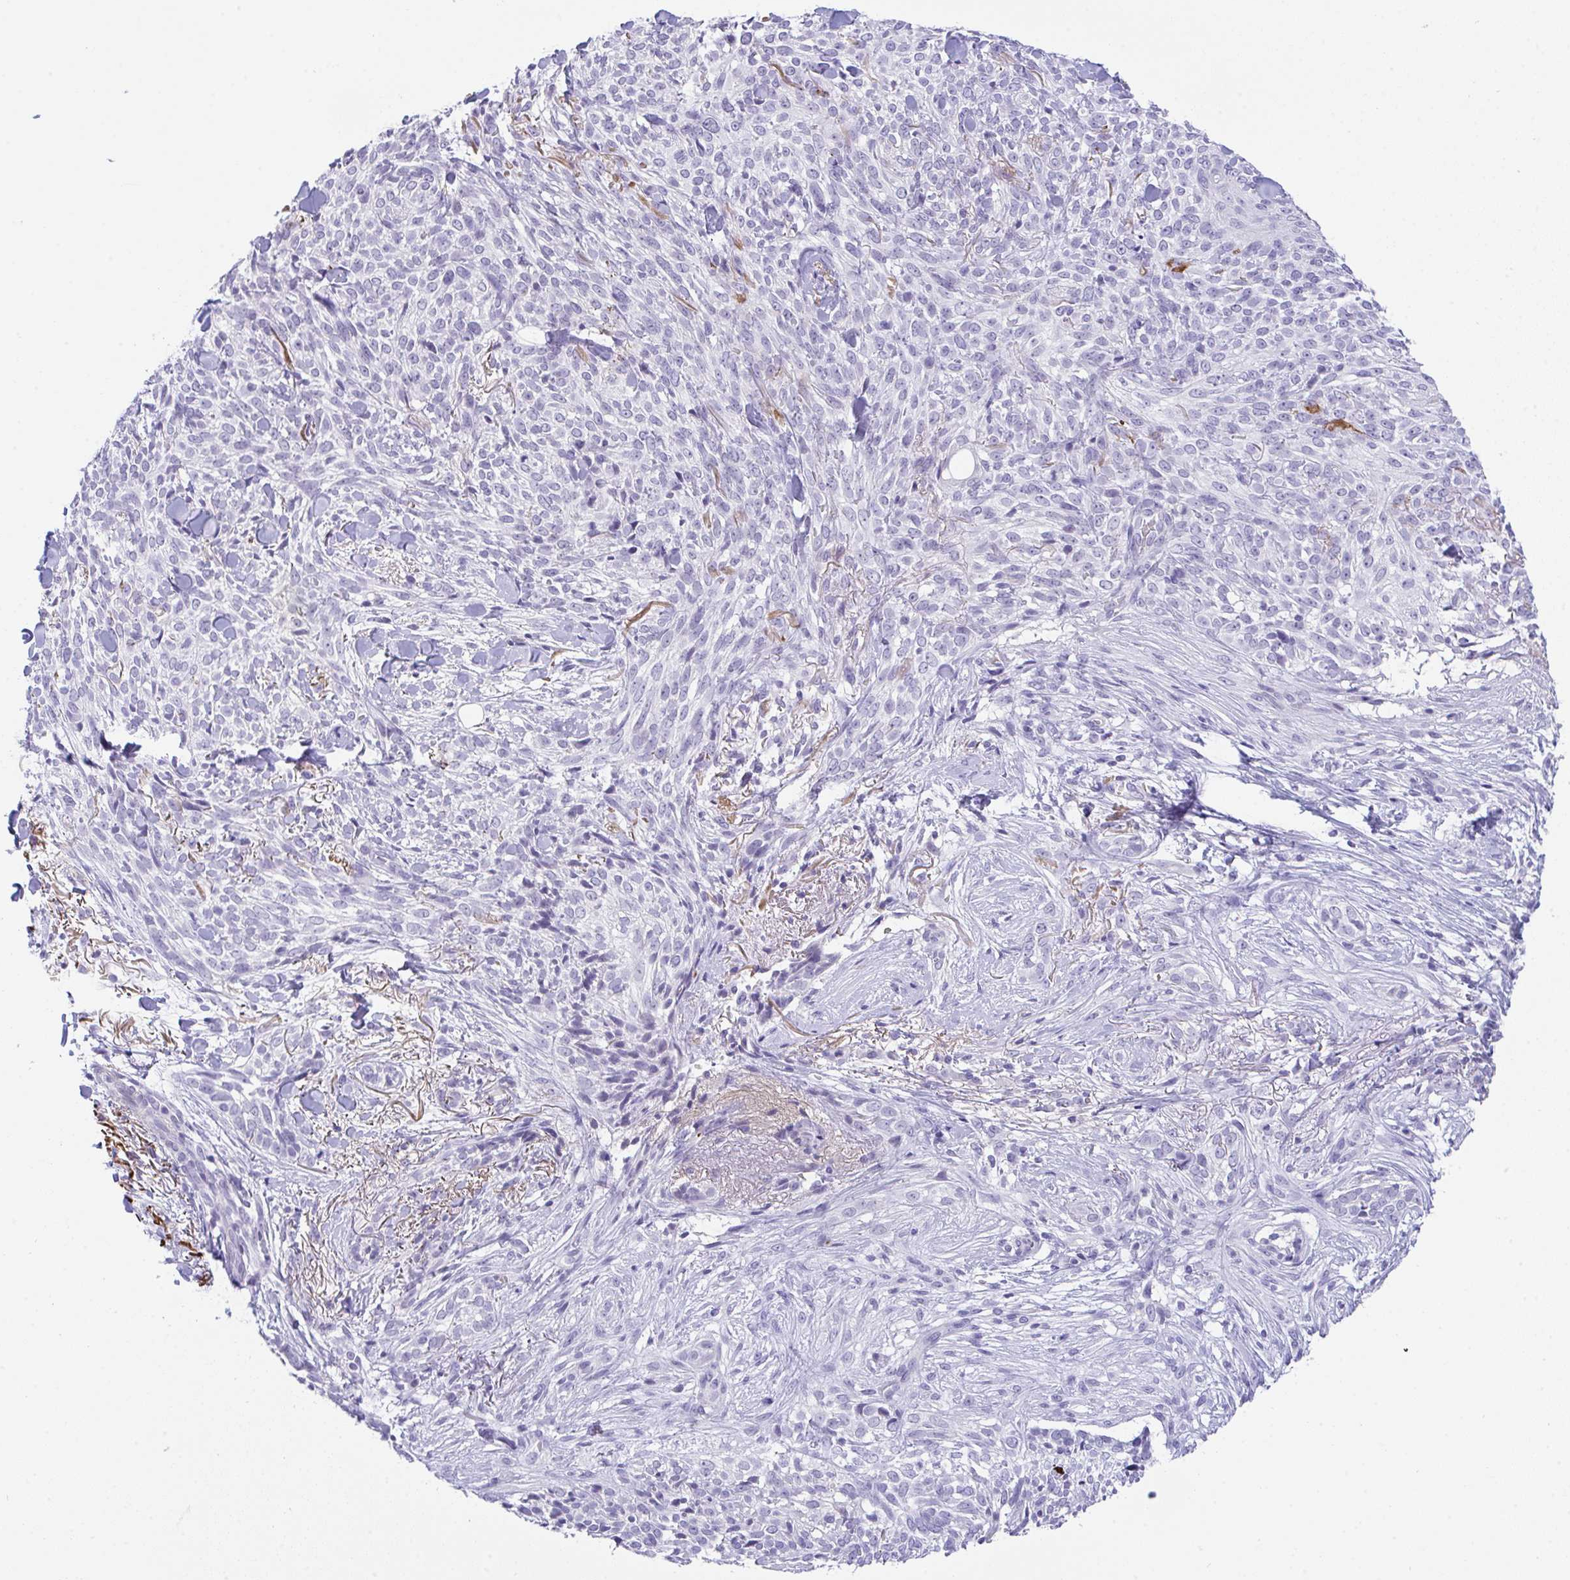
{"staining": {"intensity": "negative", "quantity": "none", "location": "none"}, "tissue": "skin cancer", "cell_type": "Tumor cells", "image_type": "cancer", "snomed": [{"axis": "morphology", "description": "Basal cell carcinoma"}, {"axis": "topography", "description": "Skin"}, {"axis": "topography", "description": "Skin of face"}], "caption": "Tumor cells are negative for protein expression in human skin cancer.", "gene": "KMT2E", "patient": {"sex": "female", "age": 90}}